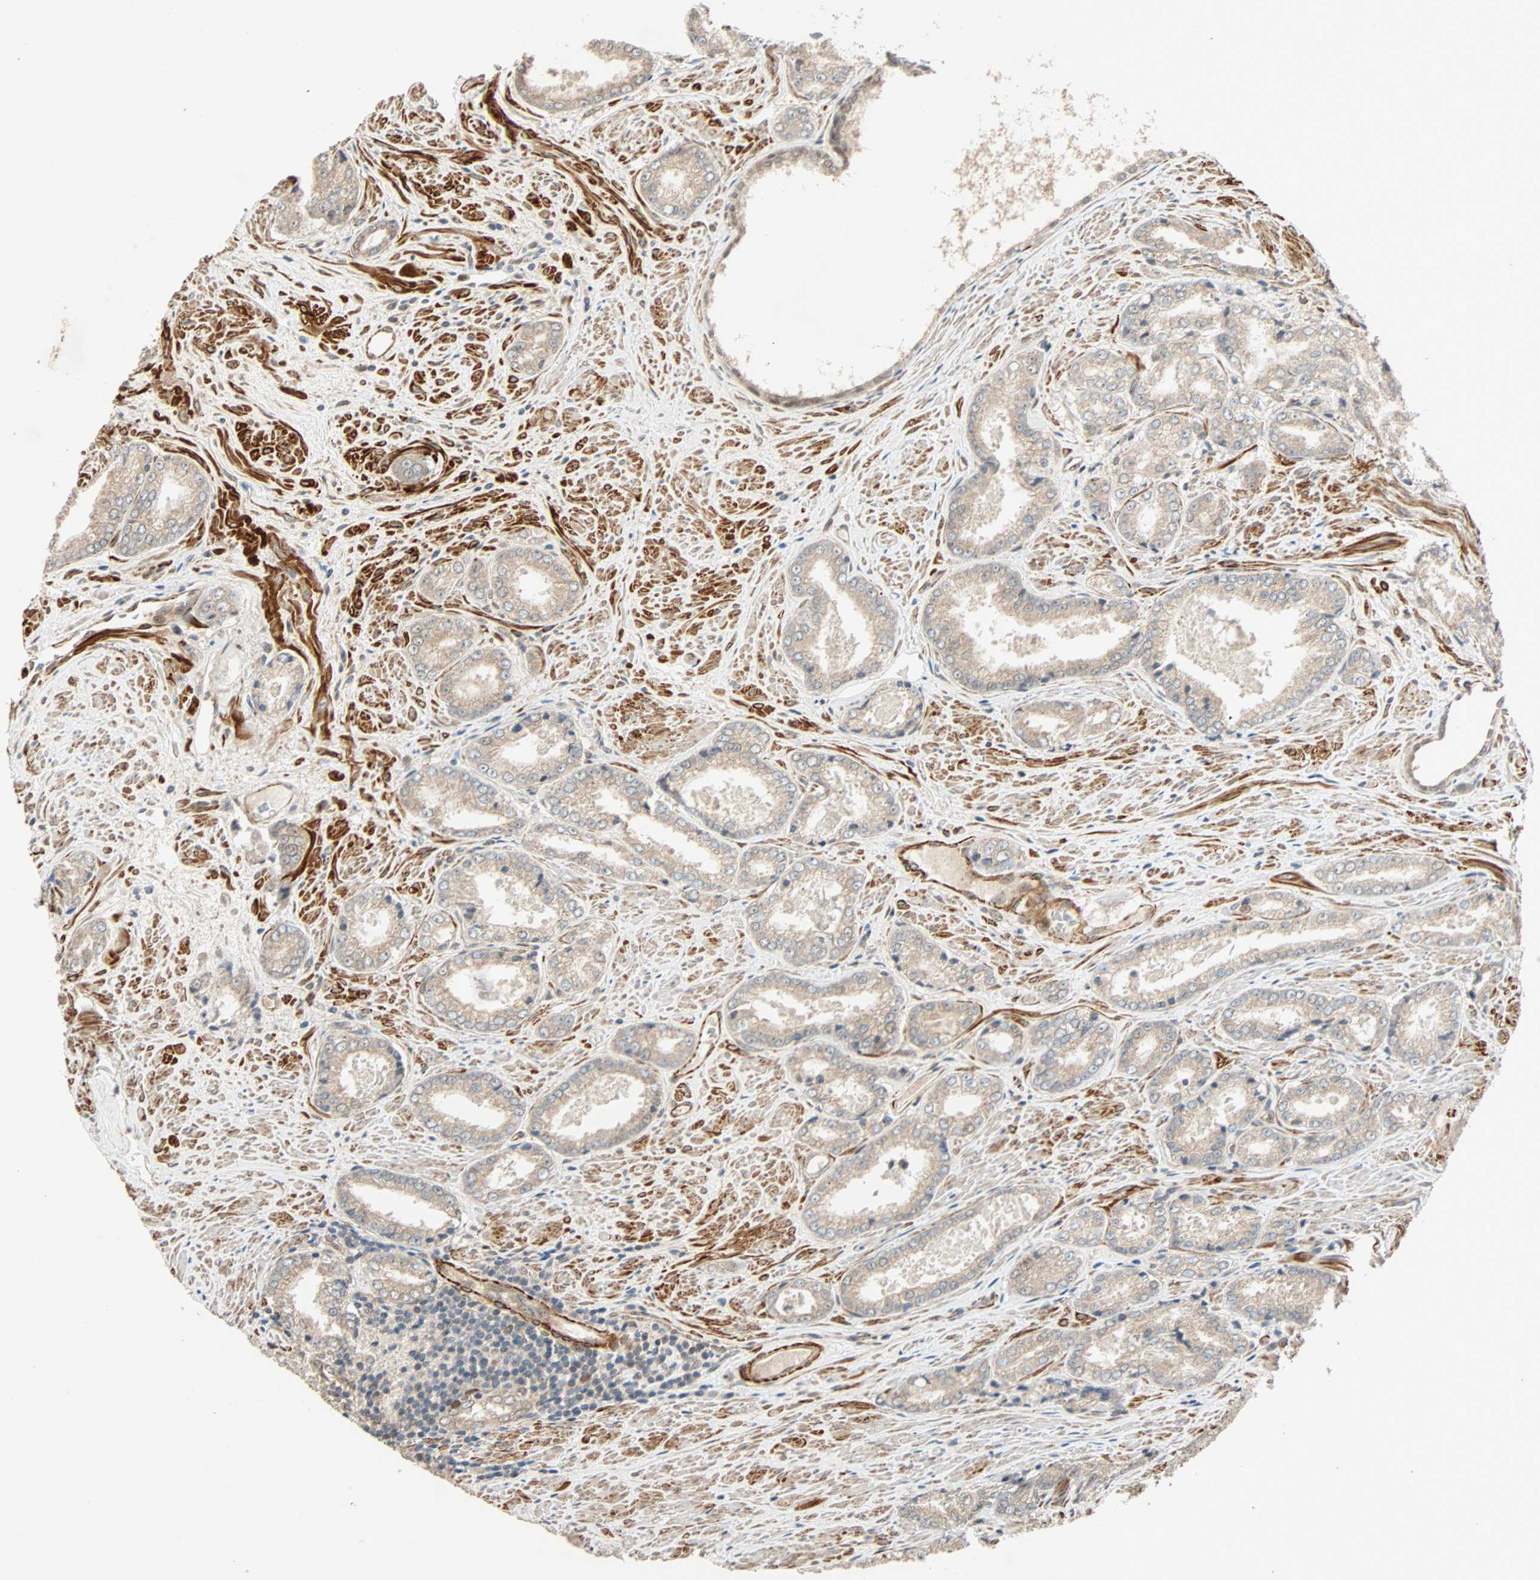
{"staining": {"intensity": "weak", "quantity": "<25%", "location": "cytoplasmic/membranous"}, "tissue": "prostate cancer", "cell_type": "Tumor cells", "image_type": "cancer", "snomed": [{"axis": "morphology", "description": "Adenocarcinoma, Low grade"}, {"axis": "topography", "description": "Prostate"}], "caption": "DAB (3,3'-diaminobenzidine) immunohistochemical staining of adenocarcinoma (low-grade) (prostate) demonstrates no significant expression in tumor cells. (DAB (3,3'-diaminobenzidine) immunohistochemistry visualized using brightfield microscopy, high magnification).", "gene": "QSER1", "patient": {"sex": "male", "age": 64}}